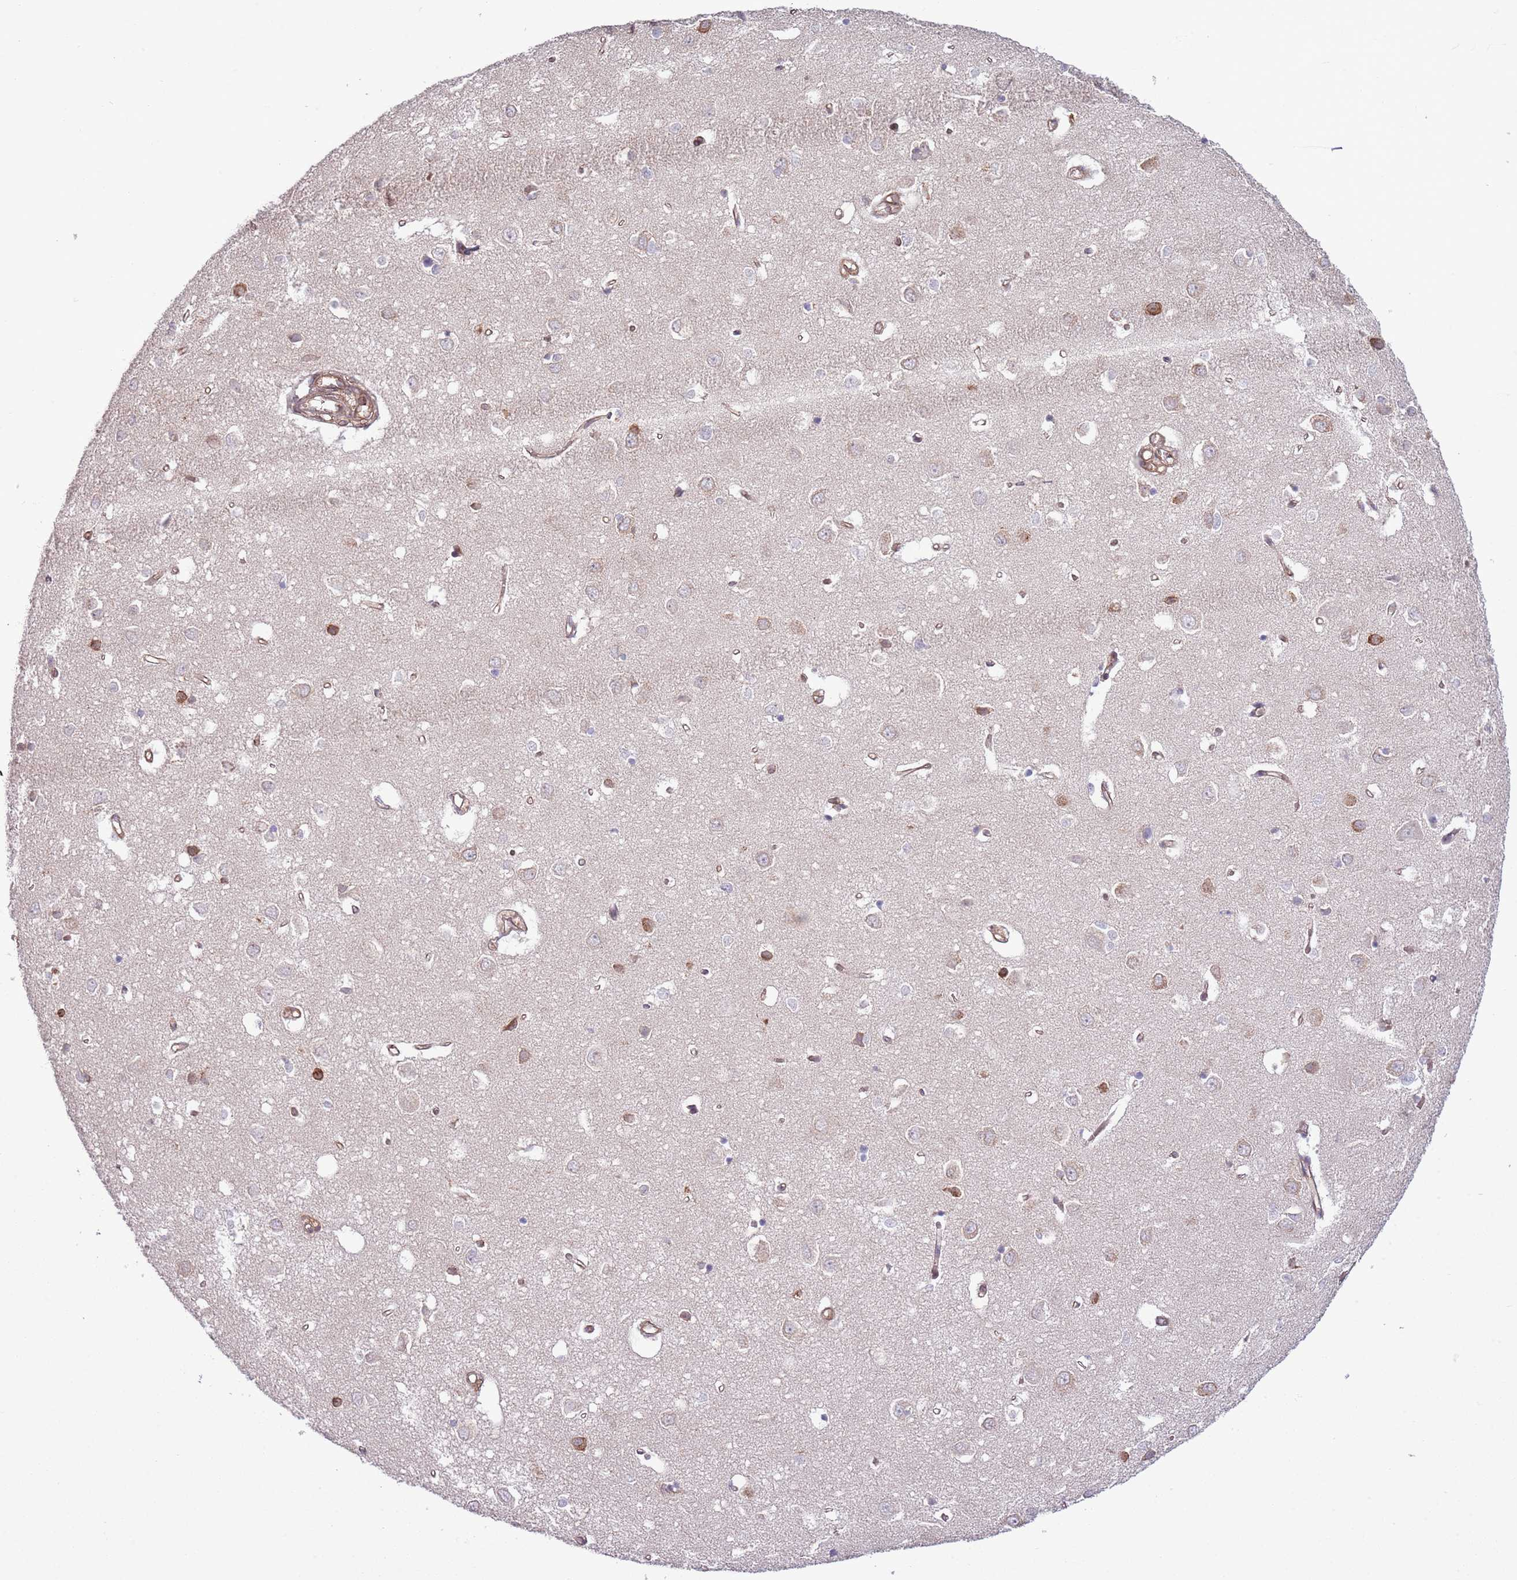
{"staining": {"intensity": "moderate", "quantity": ">75%", "location": "cytoplasmic/membranous"}, "tissue": "cerebral cortex", "cell_type": "Endothelial cells", "image_type": "normal", "snomed": [{"axis": "morphology", "description": "Normal tissue, NOS"}, {"axis": "topography", "description": "Cerebral cortex"}], "caption": "A brown stain shows moderate cytoplasmic/membranous staining of a protein in endothelial cells of benign cerebral cortex.", "gene": "LPIN2", "patient": {"sex": "female", "age": 64}}